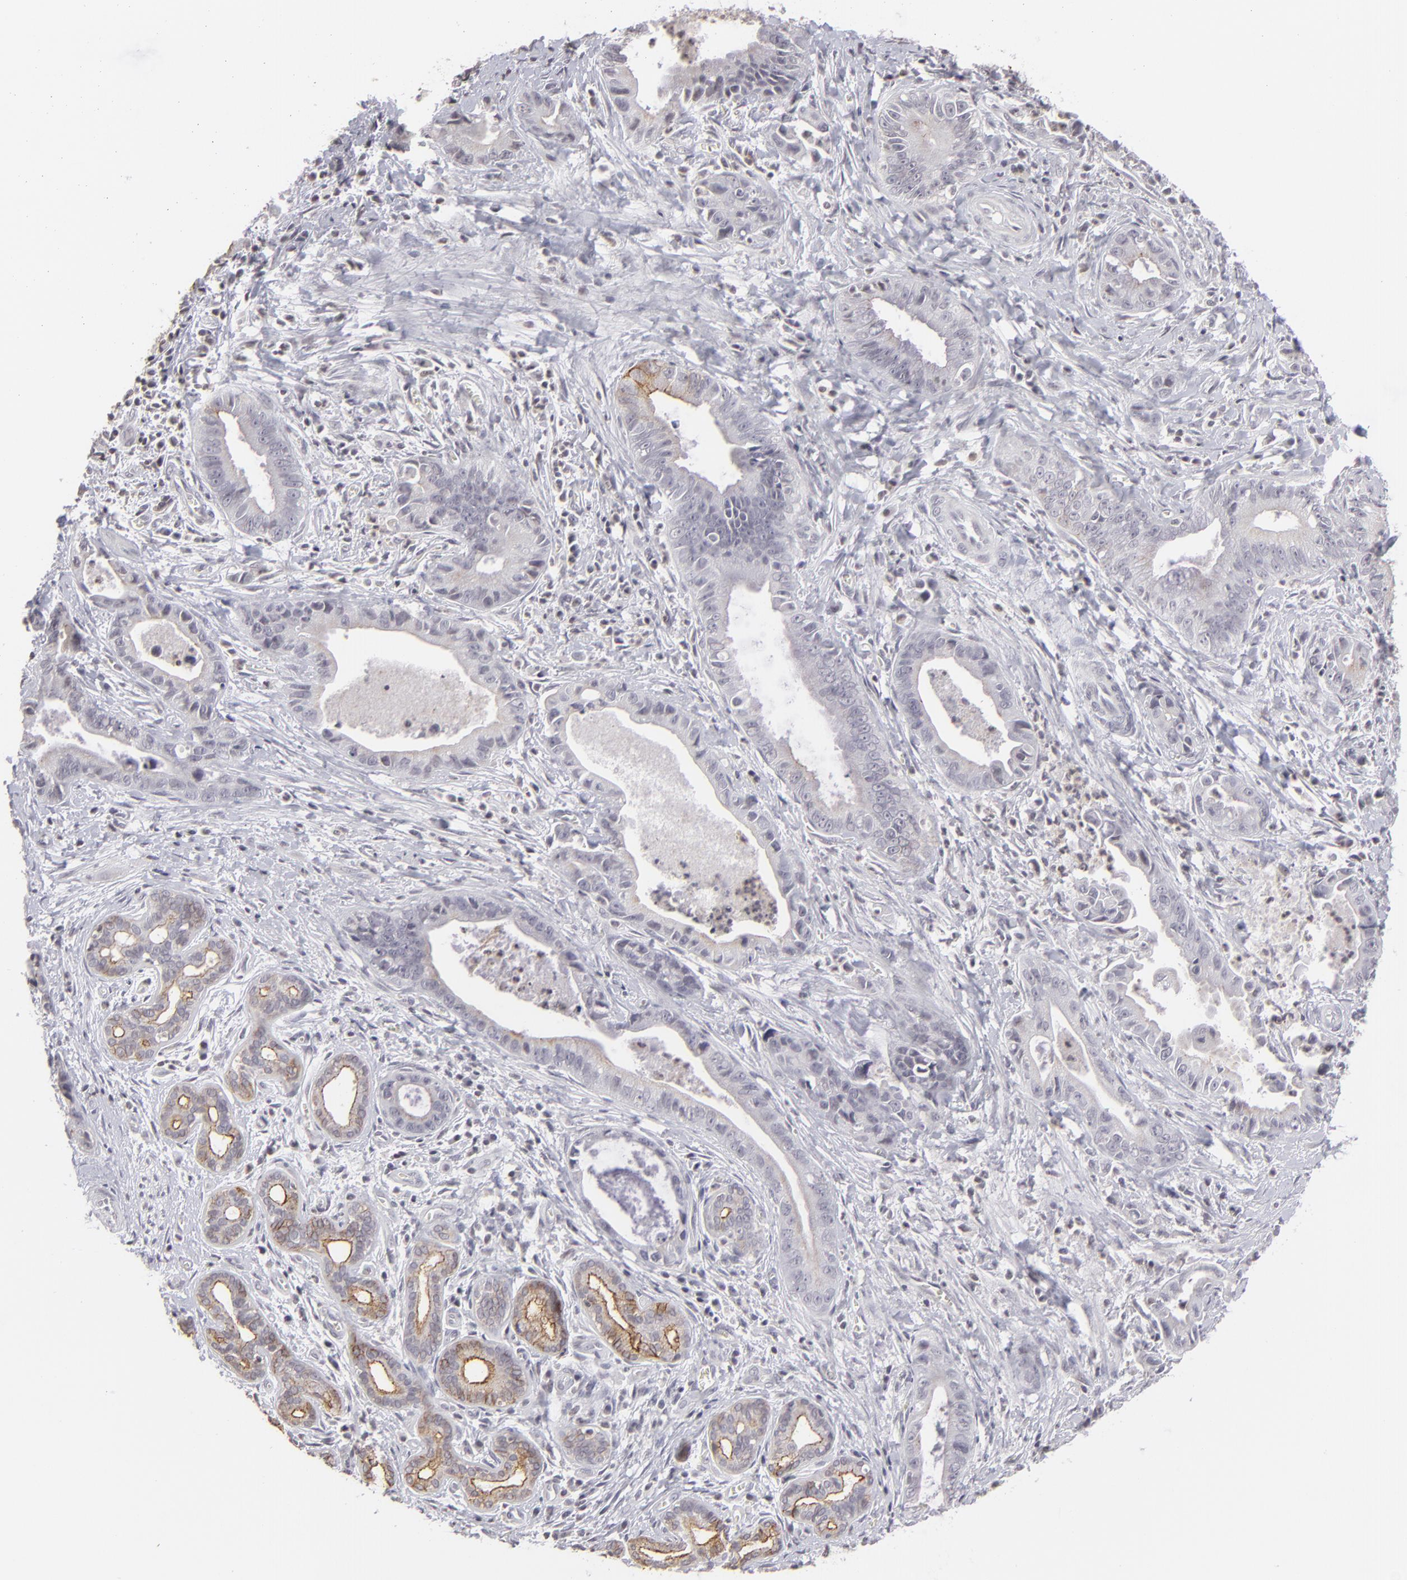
{"staining": {"intensity": "moderate", "quantity": "25%-75%", "location": "cytoplasmic/membranous"}, "tissue": "liver cancer", "cell_type": "Tumor cells", "image_type": "cancer", "snomed": [{"axis": "morphology", "description": "Cholangiocarcinoma"}, {"axis": "topography", "description": "Liver"}], "caption": "Cholangiocarcinoma (liver) stained for a protein exhibits moderate cytoplasmic/membranous positivity in tumor cells.", "gene": "CLDN2", "patient": {"sex": "female", "age": 55}}